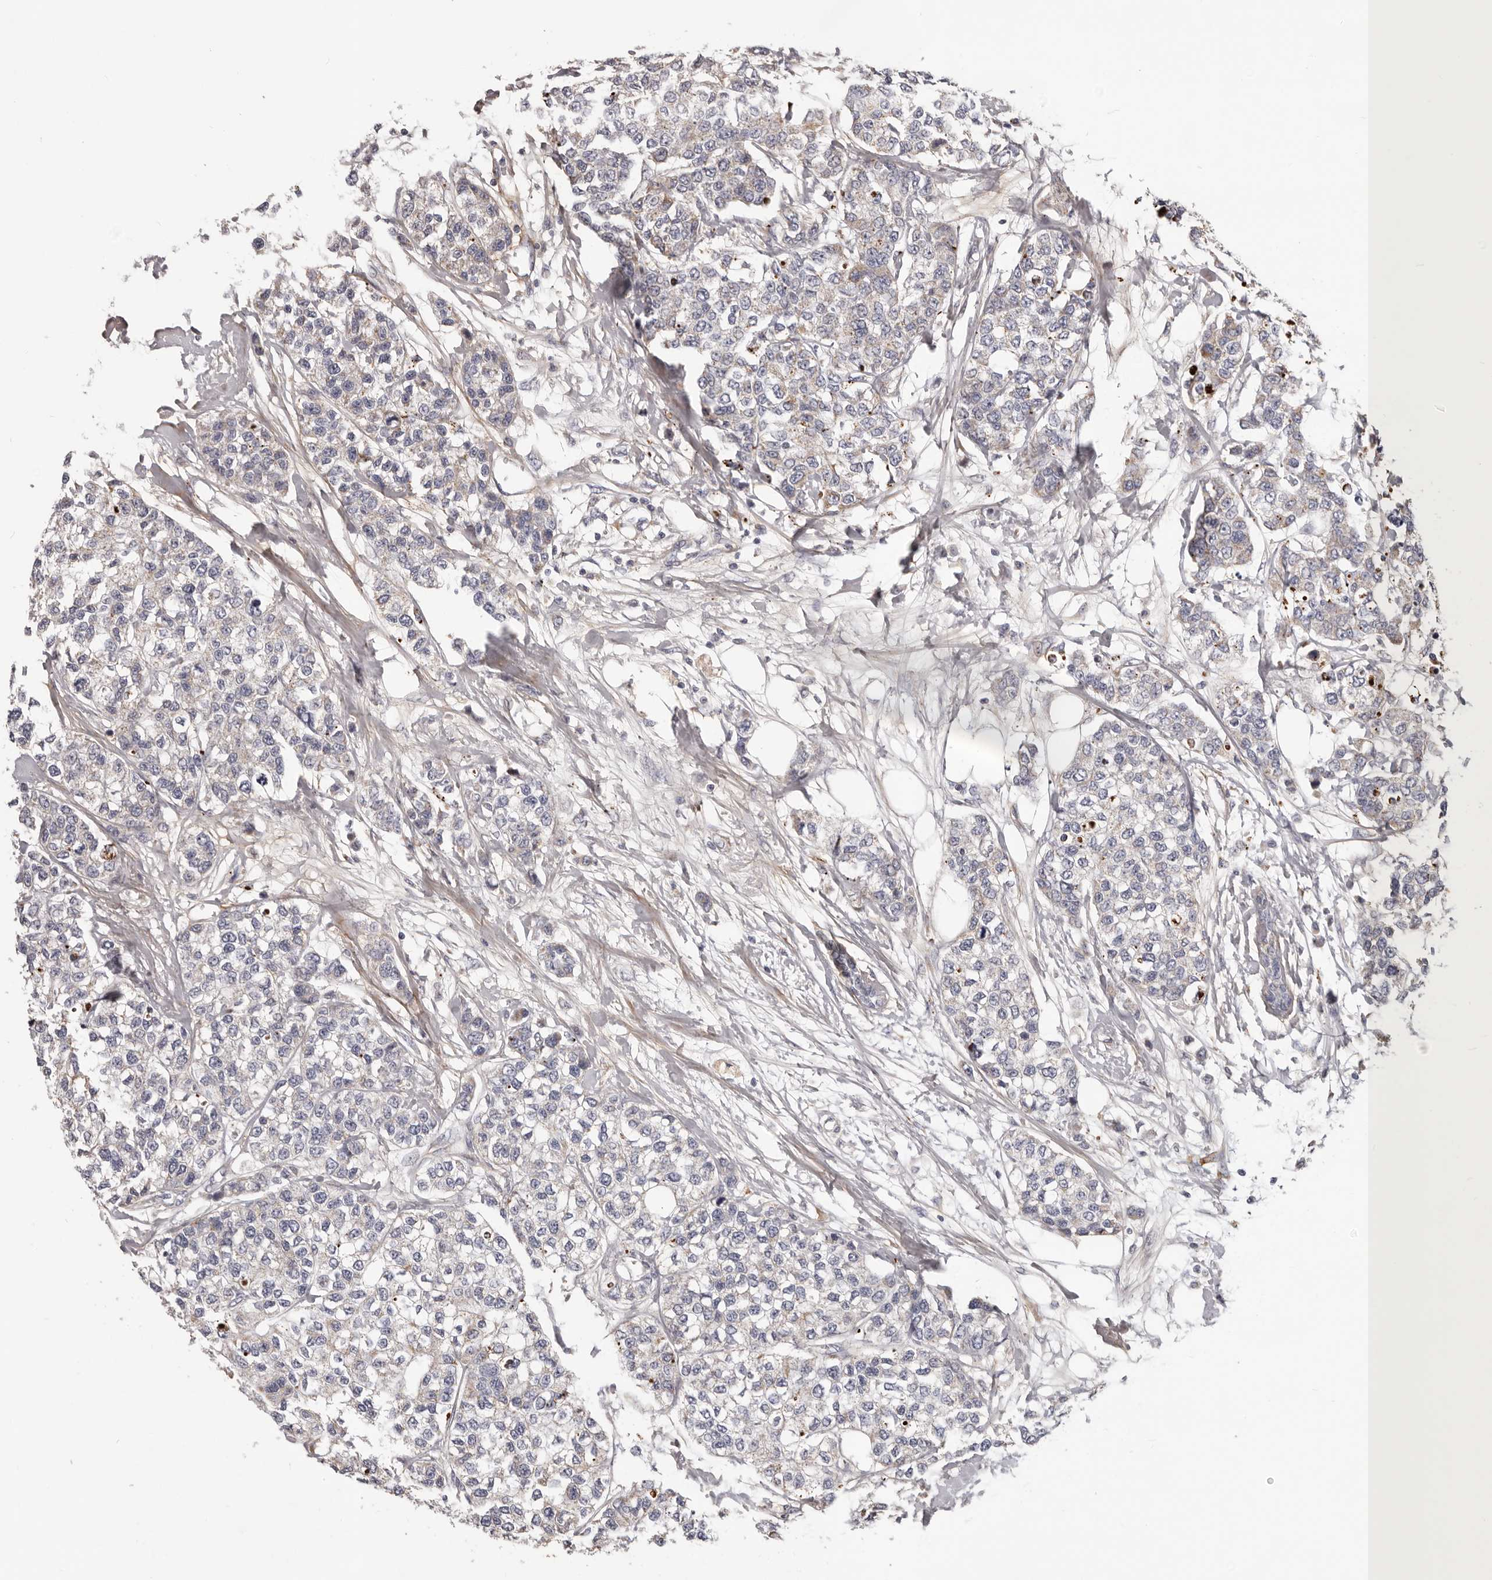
{"staining": {"intensity": "negative", "quantity": "none", "location": "none"}, "tissue": "breast cancer", "cell_type": "Tumor cells", "image_type": "cancer", "snomed": [{"axis": "morphology", "description": "Duct carcinoma"}, {"axis": "topography", "description": "Breast"}], "caption": "Tumor cells are negative for protein expression in human intraductal carcinoma (breast). (Brightfield microscopy of DAB (3,3'-diaminobenzidine) immunohistochemistry at high magnification).", "gene": "MRPS10", "patient": {"sex": "female", "age": 51}}